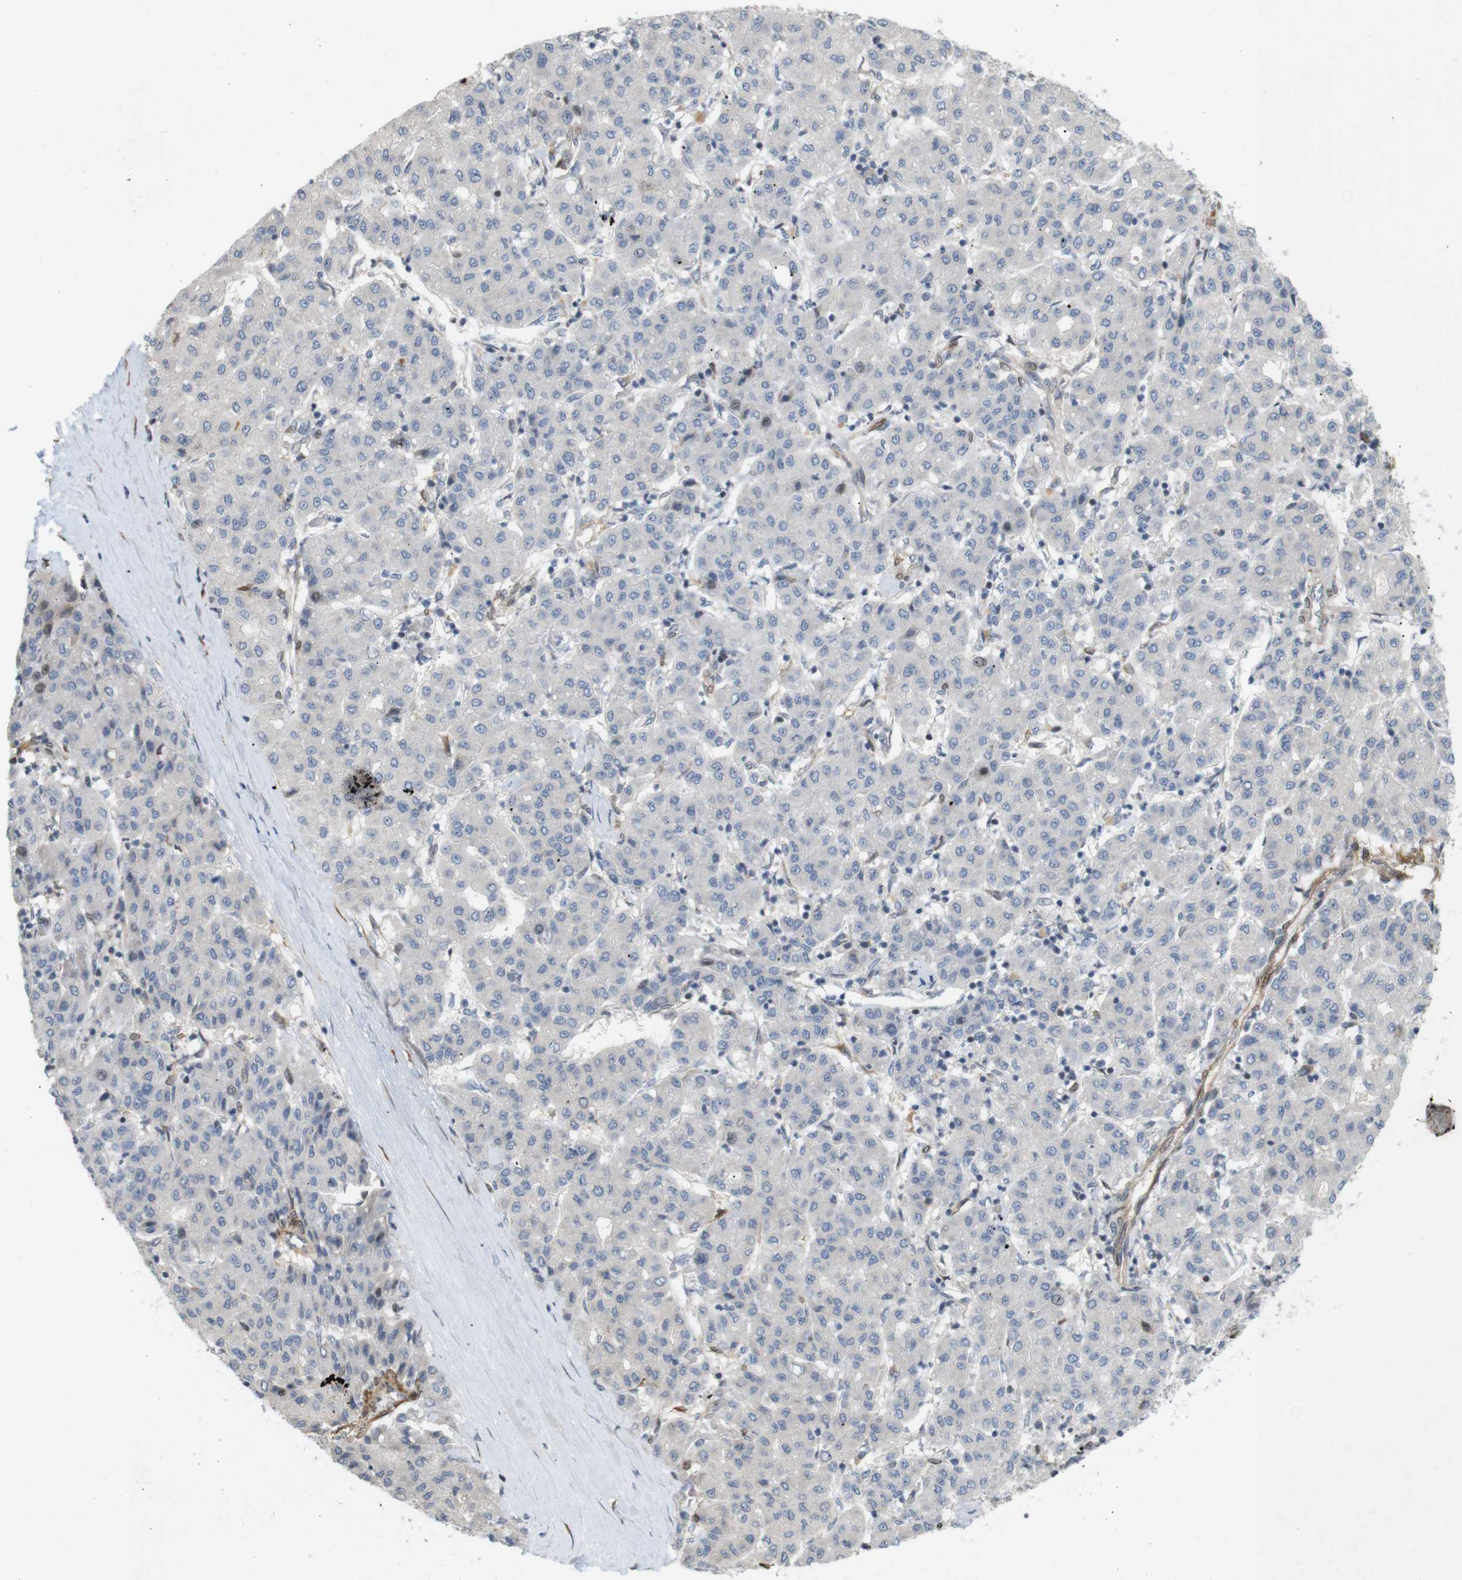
{"staining": {"intensity": "negative", "quantity": "none", "location": "none"}, "tissue": "liver cancer", "cell_type": "Tumor cells", "image_type": "cancer", "snomed": [{"axis": "morphology", "description": "Carcinoma, Hepatocellular, NOS"}, {"axis": "topography", "description": "Liver"}], "caption": "Immunohistochemical staining of human hepatocellular carcinoma (liver) exhibits no significant staining in tumor cells. (DAB (3,3'-diaminobenzidine) IHC with hematoxylin counter stain).", "gene": "PPP1R14A", "patient": {"sex": "male", "age": 65}}